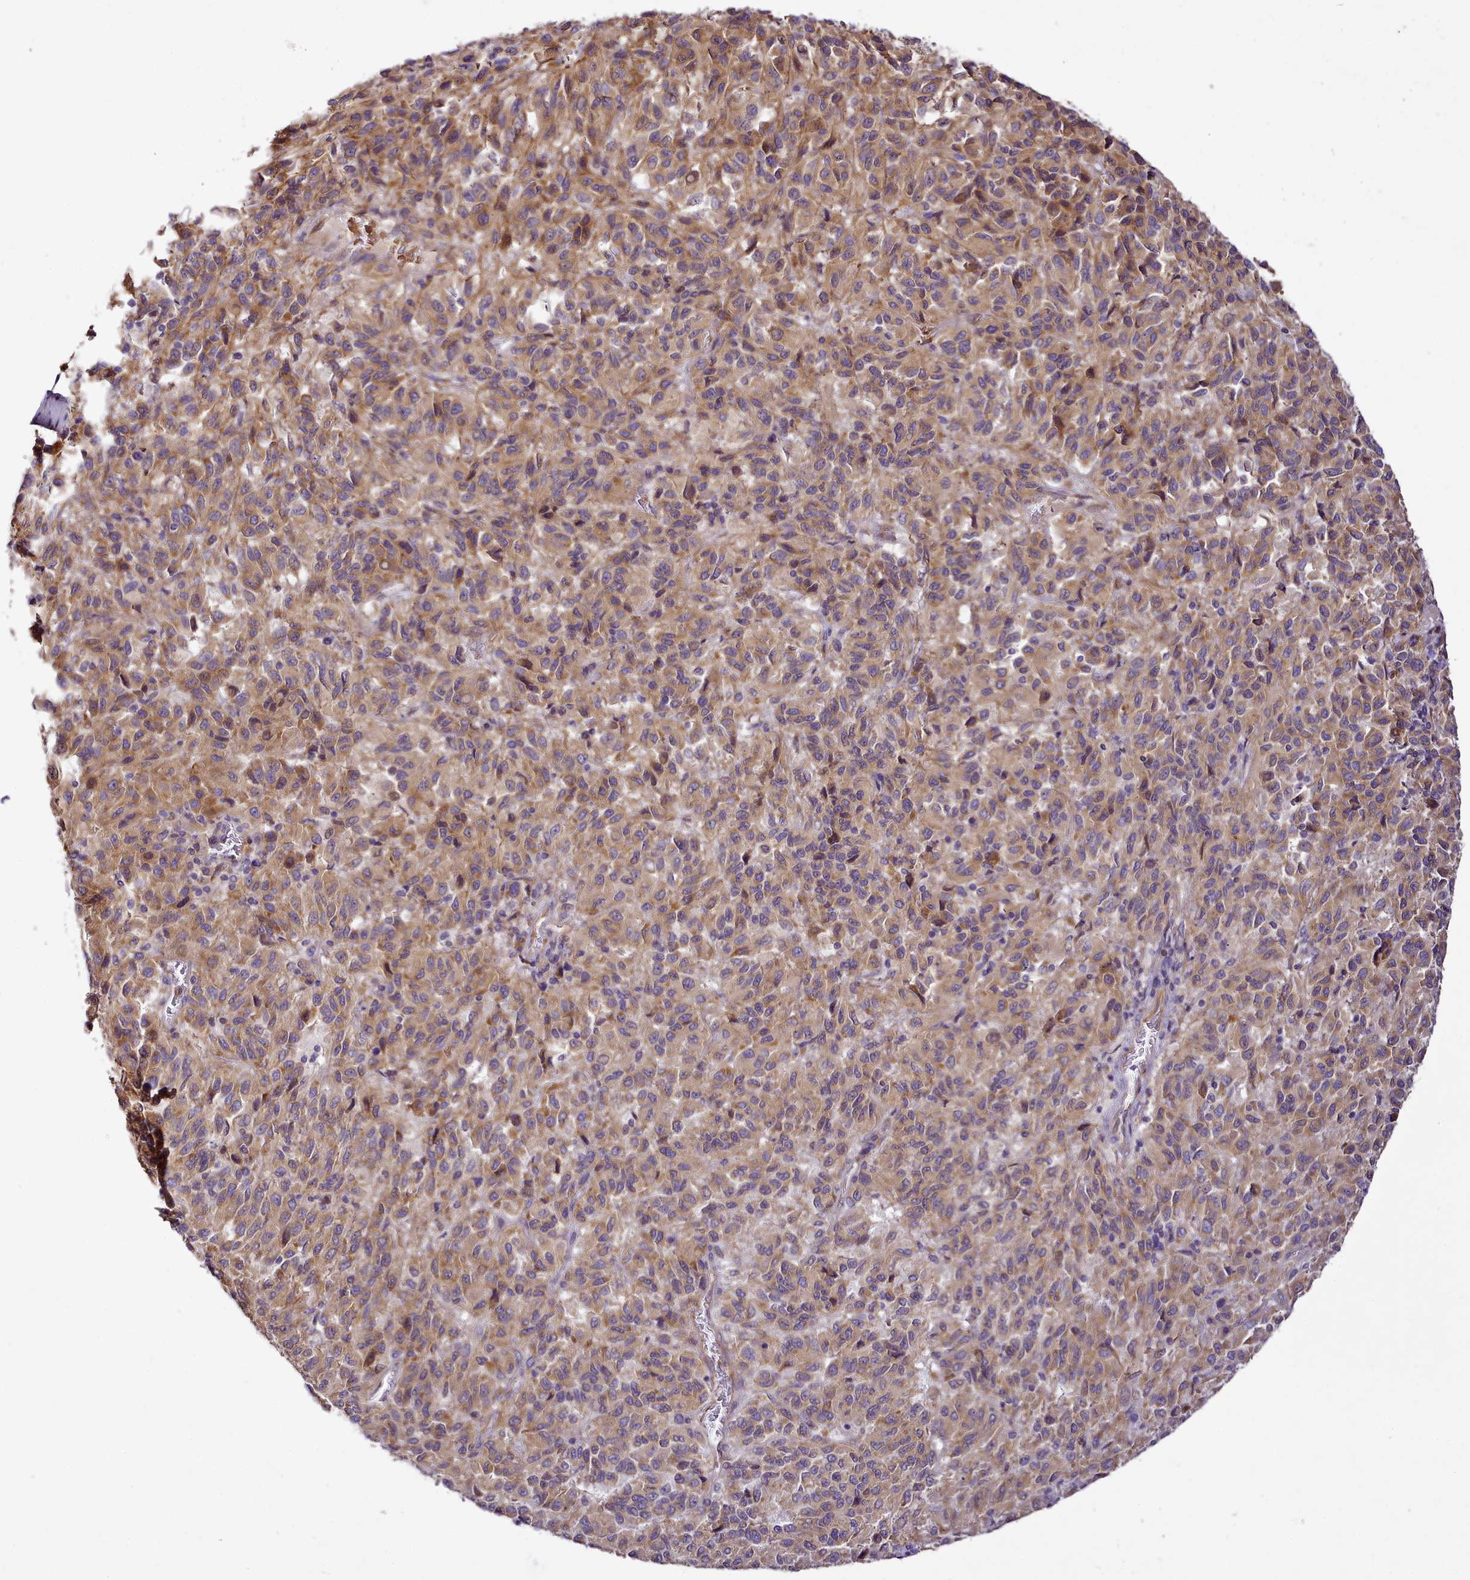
{"staining": {"intensity": "weak", "quantity": ">75%", "location": "cytoplasmic/membranous"}, "tissue": "melanoma", "cell_type": "Tumor cells", "image_type": "cancer", "snomed": [{"axis": "morphology", "description": "Malignant melanoma, Metastatic site"}, {"axis": "topography", "description": "Lung"}], "caption": "Weak cytoplasmic/membranous protein staining is seen in approximately >75% of tumor cells in melanoma.", "gene": "NBPF1", "patient": {"sex": "male", "age": 64}}